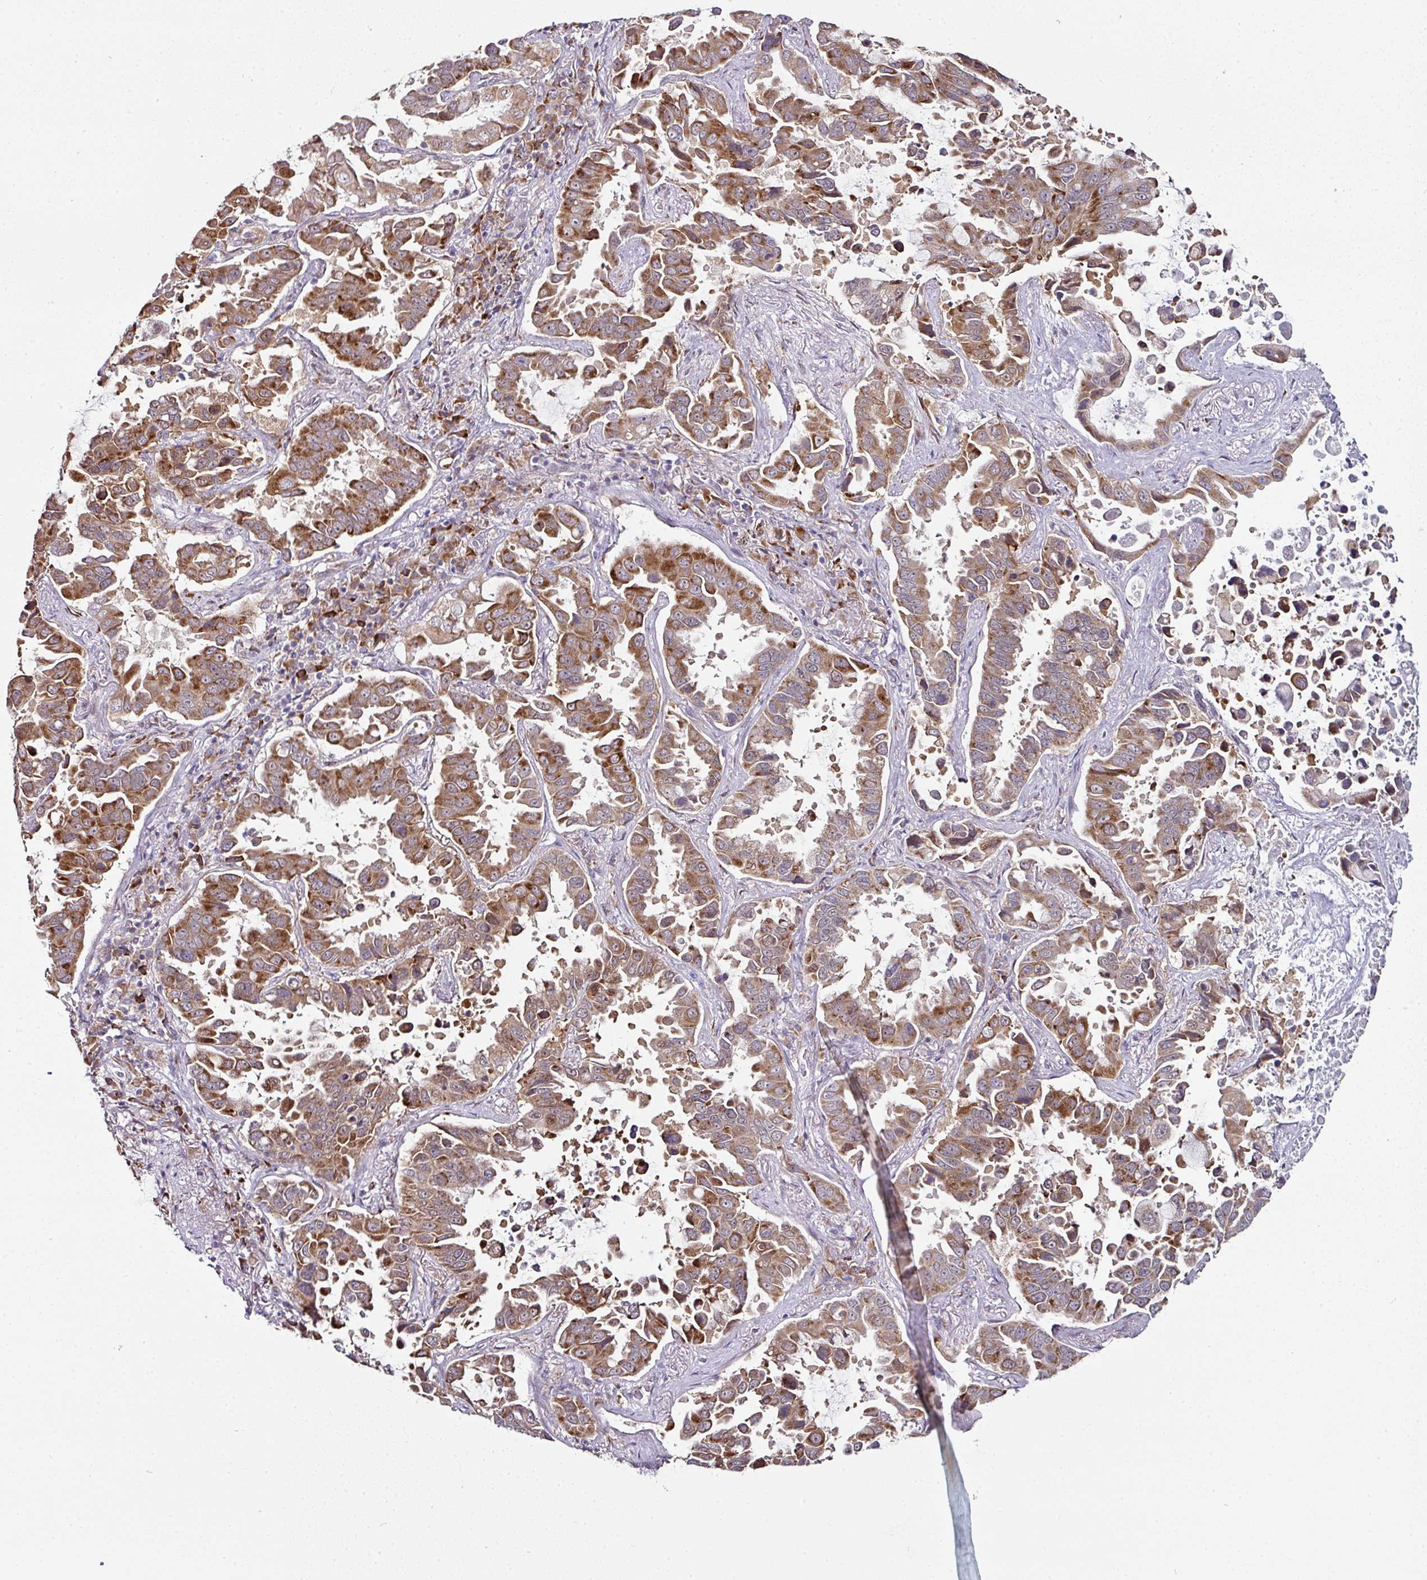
{"staining": {"intensity": "moderate", "quantity": ">75%", "location": "cytoplasmic/membranous"}, "tissue": "lung cancer", "cell_type": "Tumor cells", "image_type": "cancer", "snomed": [{"axis": "morphology", "description": "Adenocarcinoma, NOS"}, {"axis": "topography", "description": "Lung"}], "caption": "Lung cancer (adenocarcinoma) stained for a protein shows moderate cytoplasmic/membranous positivity in tumor cells.", "gene": "APOLD1", "patient": {"sex": "male", "age": 64}}